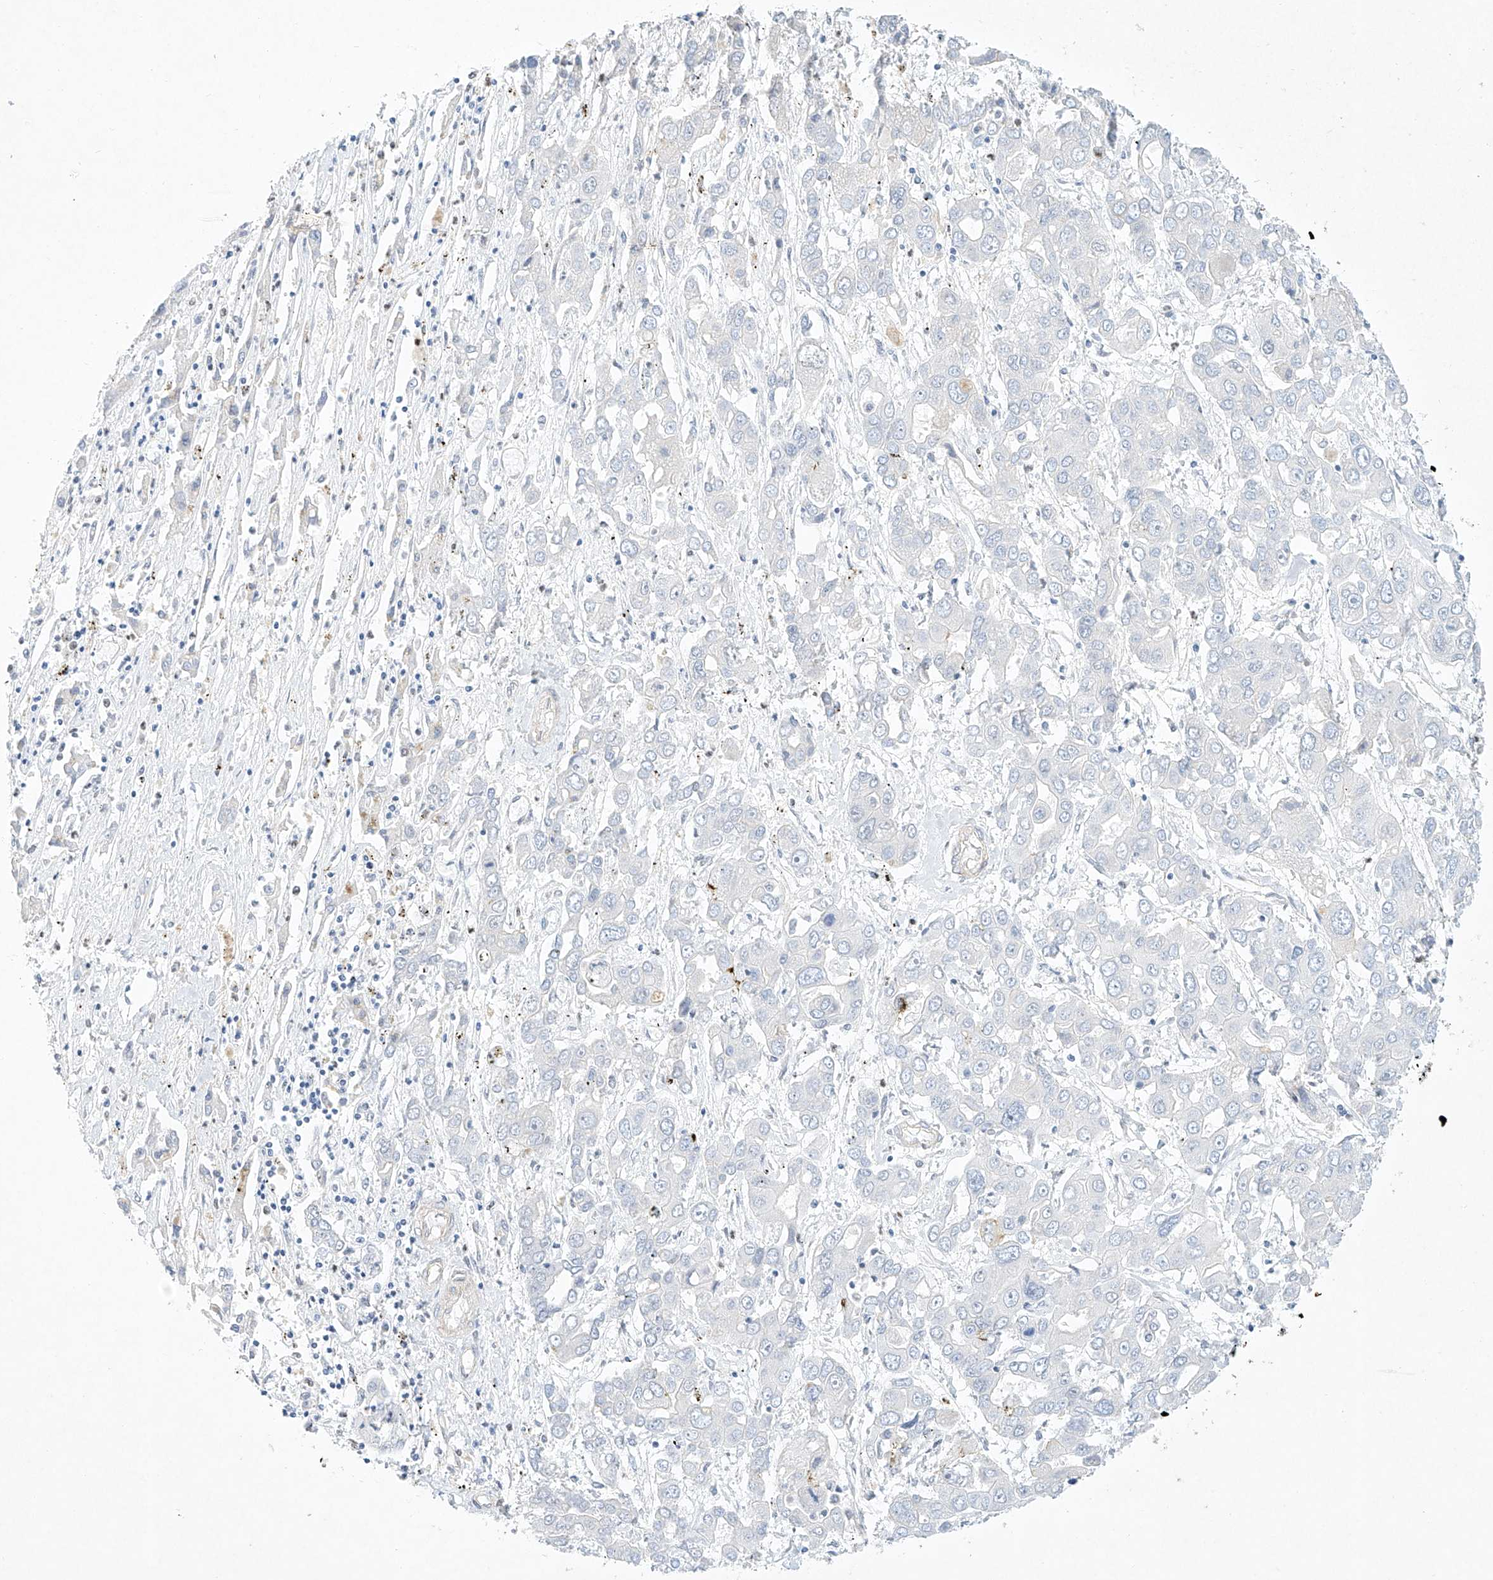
{"staining": {"intensity": "negative", "quantity": "none", "location": "none"}, "tissue": "liver cancer", "cell_type": "Tumor cells", "image_type": "cancer", "snomed": [{"axis": "morphology", "description": "Cholangiocarcinoma"}, {"axis": "topography", "description": "Liver"}], "caption": "A micrograph of human cholangiocarcinoma (liver) is negative for staining in tumor cells.", "gene": "REEP2", "patient": {"sex": "male", "age": 67}}